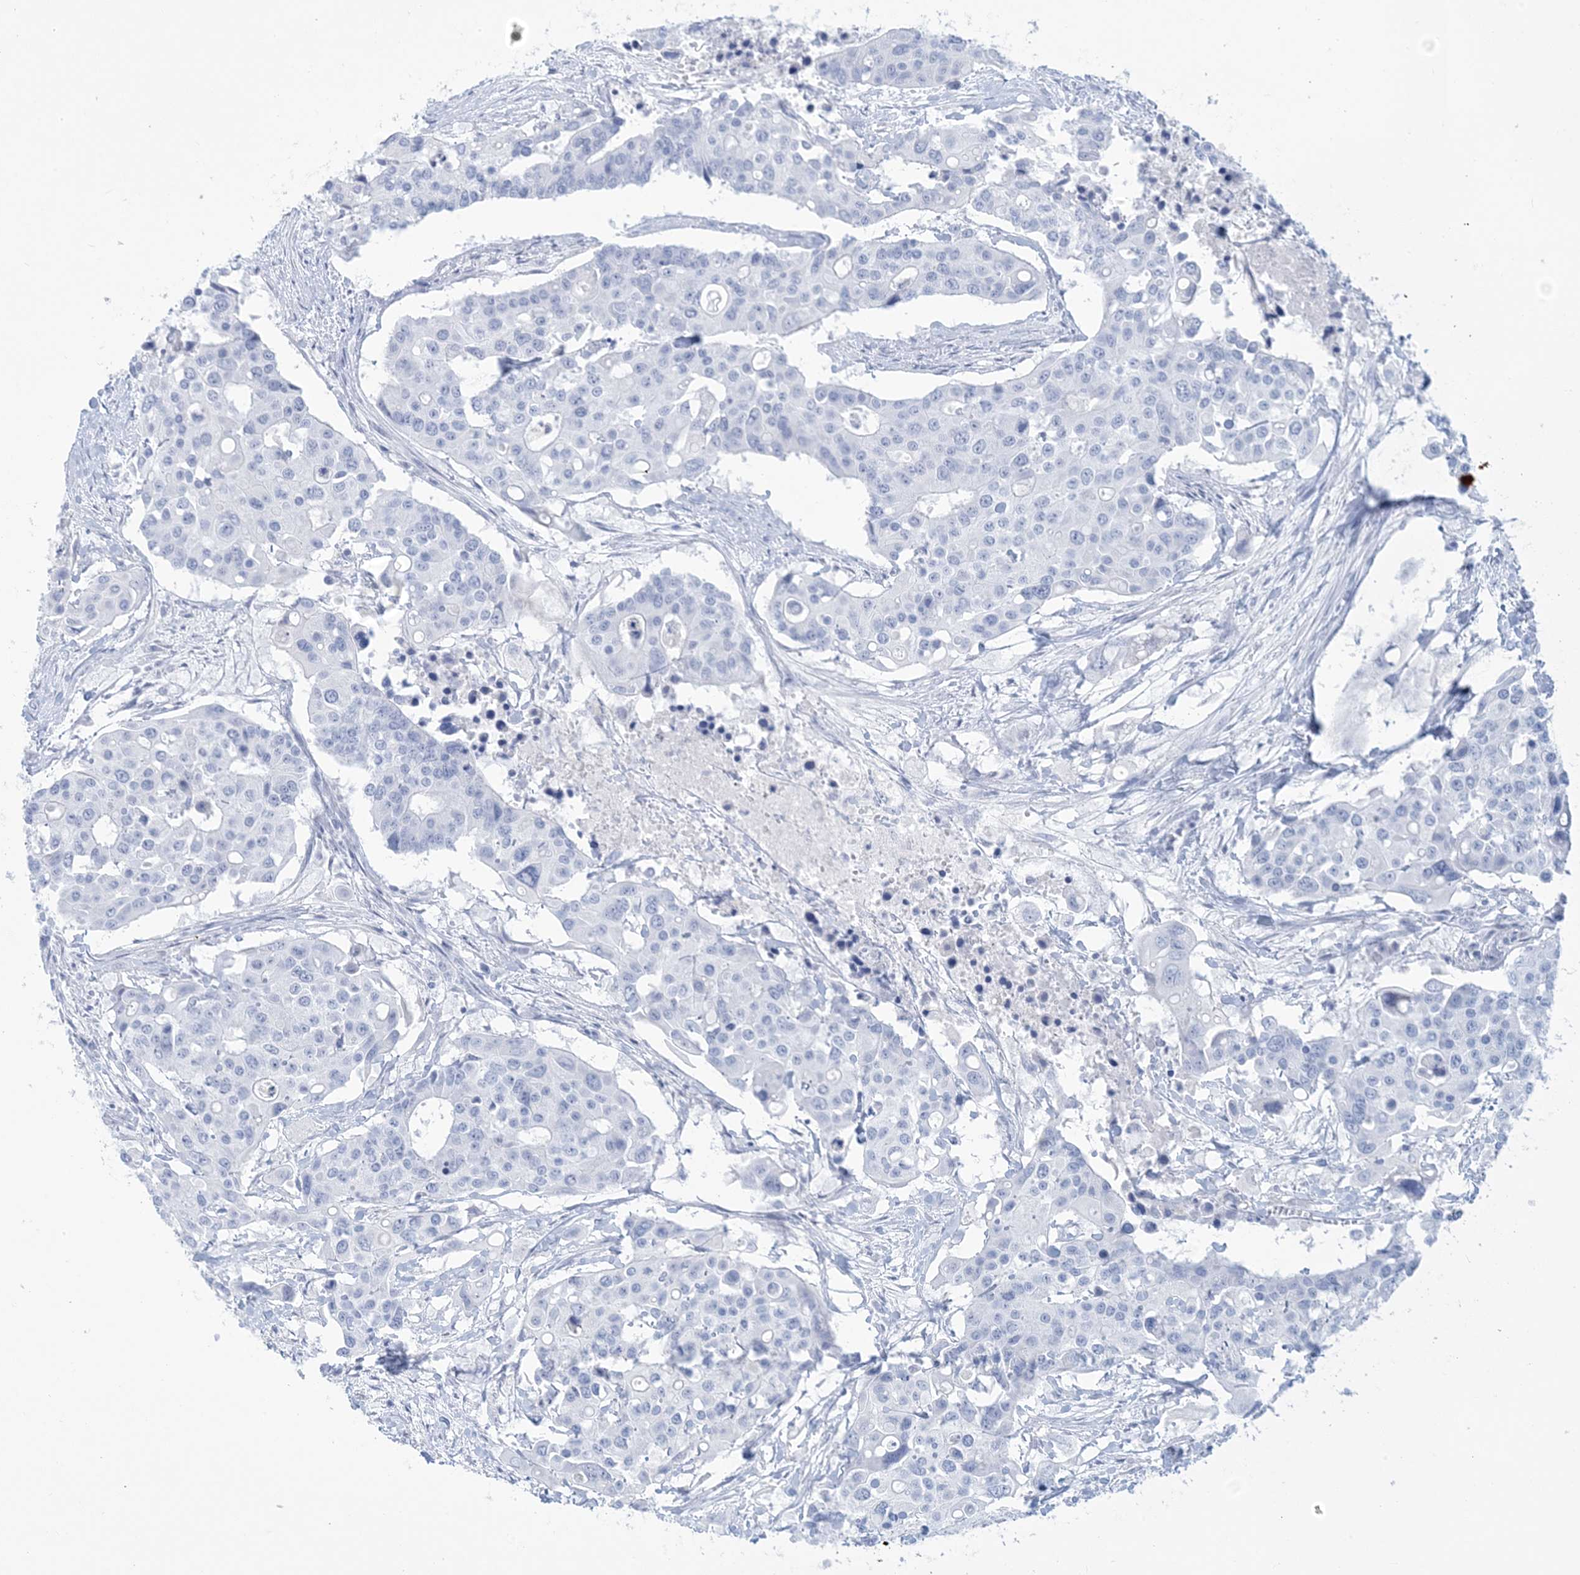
{"staining": {"intensity": "negative", "quantity": "none", "location": "none"}, "tissue": "colorectal cancer", "cell_type": "Tumor cells", "image_type": "cancer", "snomed": [{"axis": "morphology", "description": "Adenocarcinoma, NOS"}, {"axis": "topography", "description": "Colon"}], "caption": "IHC photomicrograph of colorectal cancer stained for a protein (brown), which demonstrates no expression in tumor cells.", "gene": "AGXT", "patient": {"sex": "male", "age": 77}}